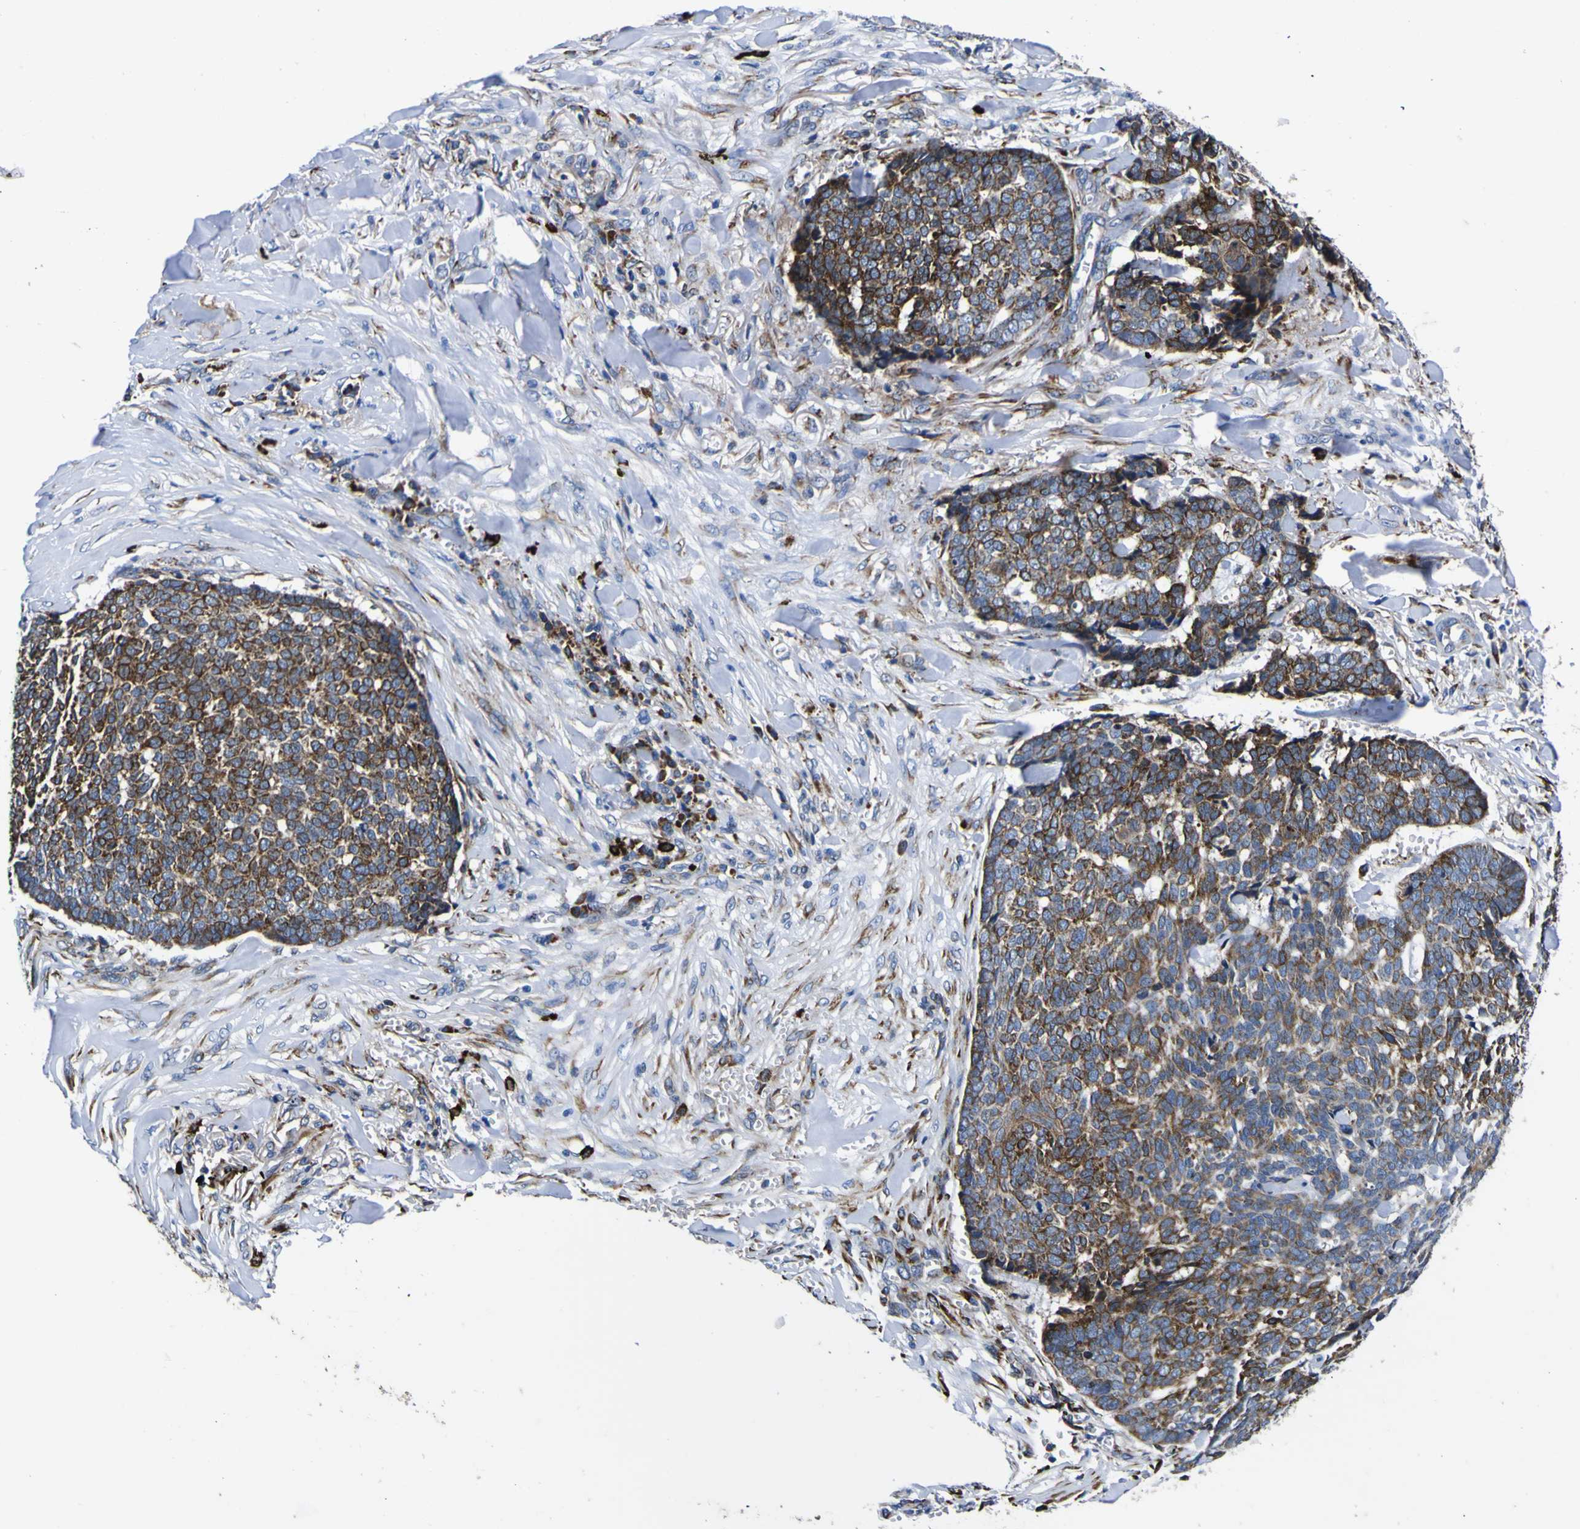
{"staining": {"intensity": "strong", "quantity": "25%-75%", "location": "cytoplasmic/membranous"}, "tissue": "skin cancer", "cell_type": "Tumor cells", "image_type": "cancer", "snomed": [{"axis": "morphology", "description": "Basal cell carcinoma"}, {"axis": "topography", "description": "Skin"}], "caption": "Tumor cells show high levels of strong cytoplasmic/membranous expression in approximately 25%-75% of cells in skin cancer (basal cell carcinoma).", "gene": "SCD", "patient": {"sex": "male", "age": 84}}